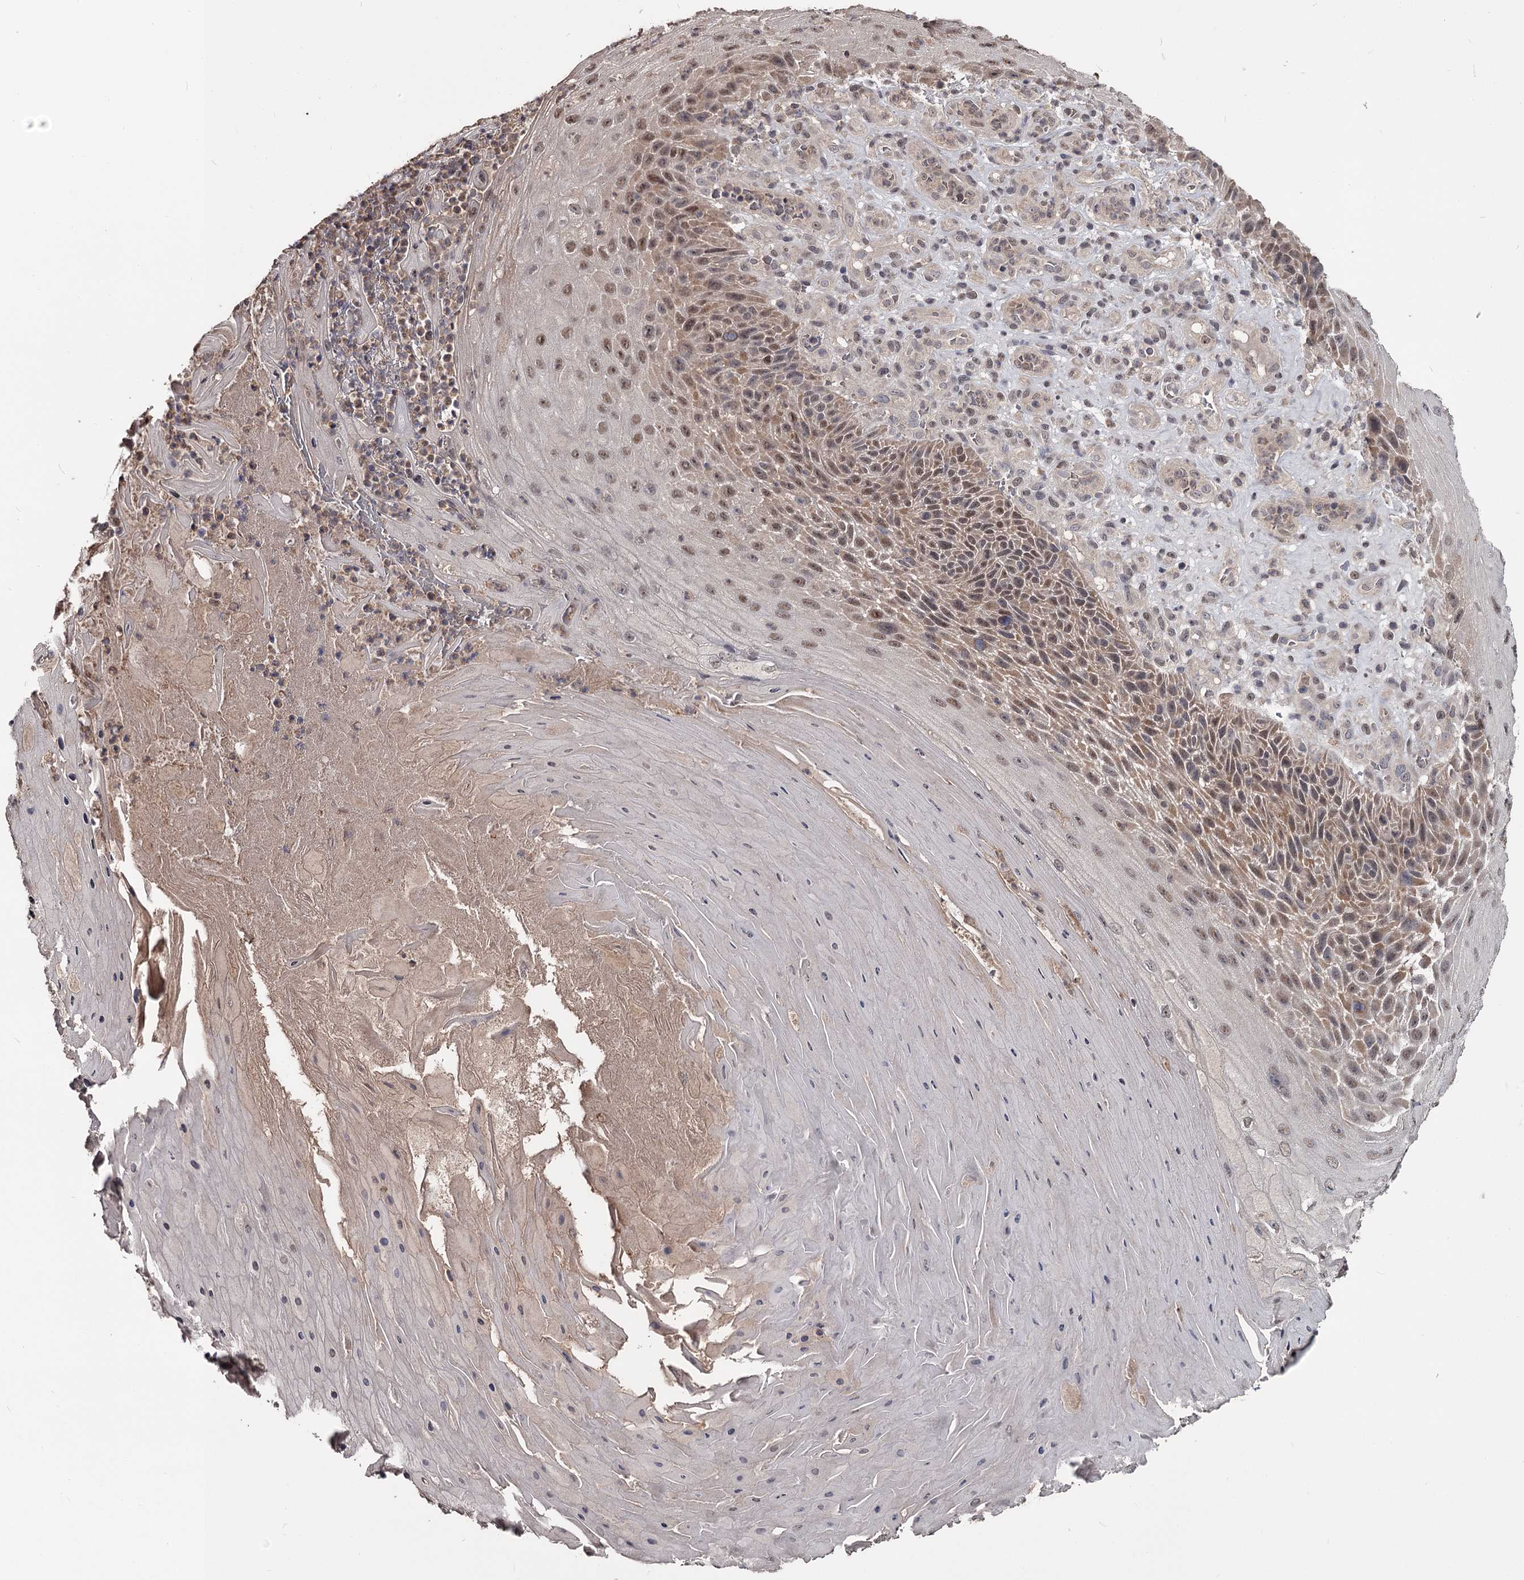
{"staining": {"intensity": "moderate", "quantity": ">75%", "location": "cytoplasmic/membranous,nuclear"}, "tissue": "skin cancer", "cell_type": "Tumor cells", "image_type": "cancer", "snomed": [{"axis": "morphology", "description": "Squamous cell carcinoma, NOS"}, {"axis": "topography", "description": "Skin"}], "caption": "This is a micrograph of immunohistochemistry (IHC) staining of skin cancer (squamous cell carcinoma), which shows moderate expression in the cytoplasmic/membranous and nuclear of tumor cells.", "gene": "PRPF40B", "patient": {"sex": "female", "age": 88}}